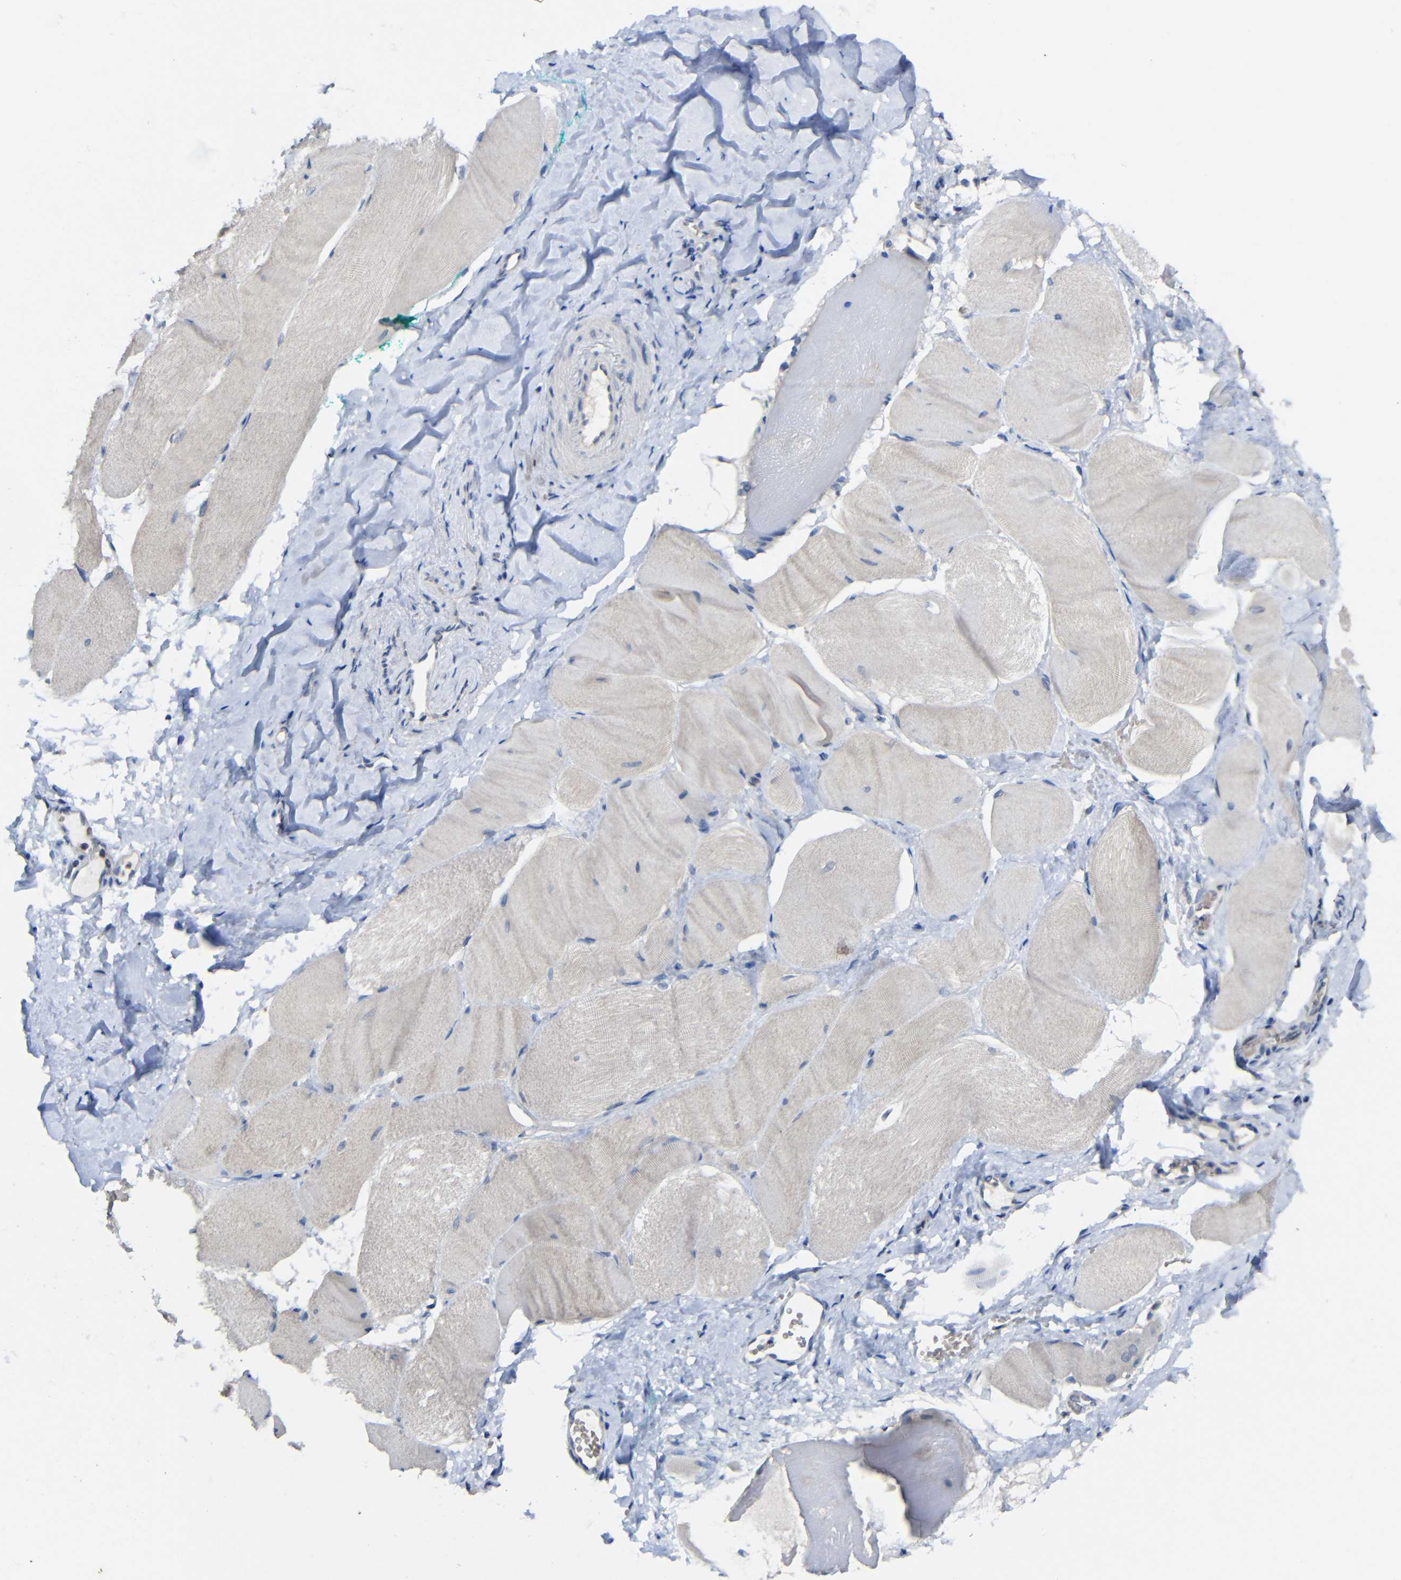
{"staining": {"intensity": "weak", "quantity": "<25%", "location": "cytoplasmic/membranous"}, "tissue": "skeletal muscle", "cell_type": "Myocytes", "image_type": "normal", "snomed": [{"axis": "morphology", "description": "Normal tissue, NOS"}, {"axis": "morphology", "description": "Squamous cell carcinoma, NOS"}, {"axis": "topography", "description": "Skeletal muscle"}], "caption": "Immunohistochemistry micrograph of benign human skeletal muscle stained for a protein (brown), which displays no positivity in myocytes. The staining was performed using DAB to visualize the protein expression in brown, while the nuclei were stained in blue with hematoxylin (Magnification: 20x).", "gene": "HNF1A", "patient": {"sex": "male", "age": 51}}